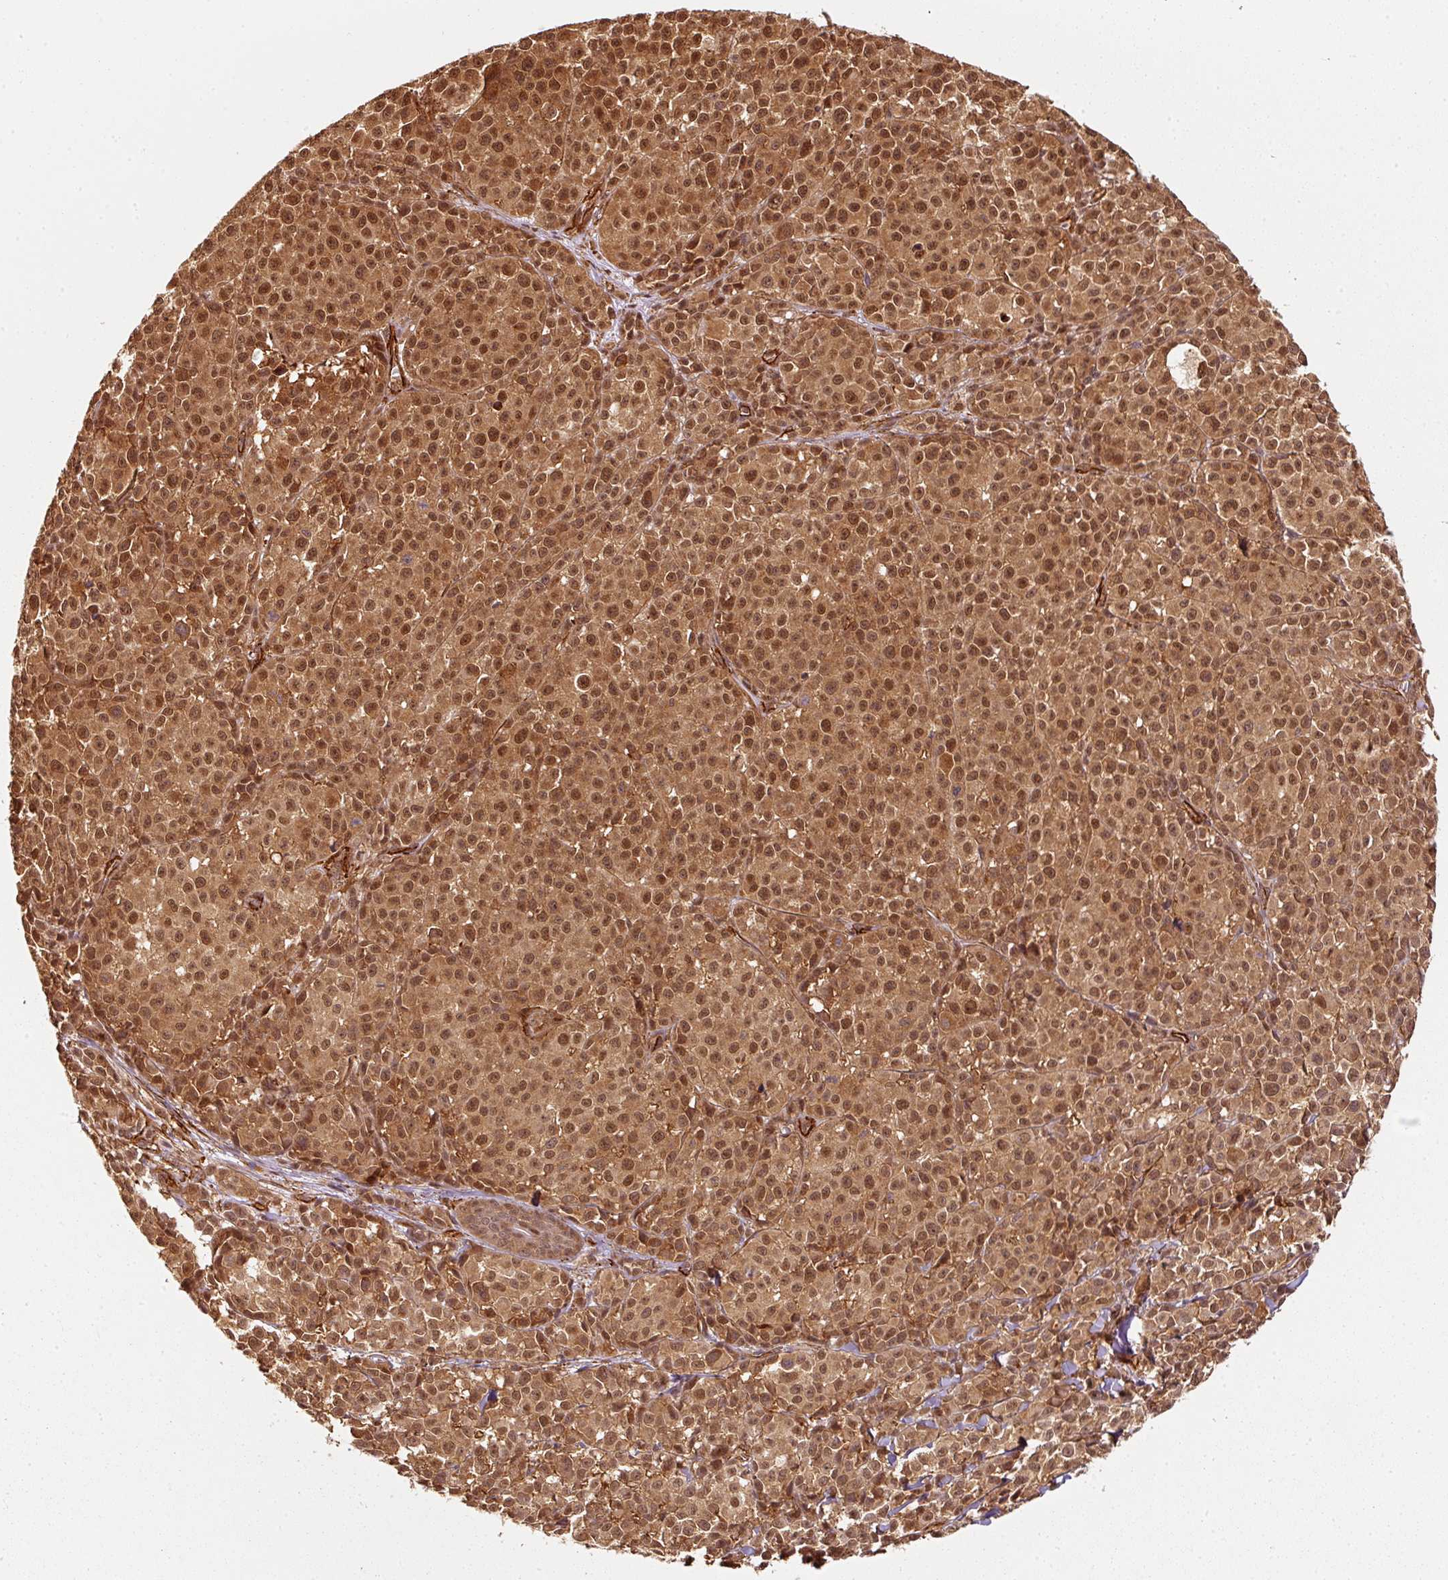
{"staining": {"intensity": "moderate", "quantity": ">75%", "location": "cytoplasmic/membranous,nuclear"}, "tissue": "melanoma", "cell_type": "Tumor cells", "image_type": "cancer", "snomed": [{"axis": "morphology", "description": "Malignant melanoma, NOS"}, {"axis": "topography", "description": "Skin"}], "caption": "Immunohistochemical staining of human melanoma demonstrates medium levels of moderate cytoplasmic/membranous and nuclear positivity in approximately >75% of tumor cells.", "gene": "PSMD1", "patient": {"sex": "female", "age": 35}}